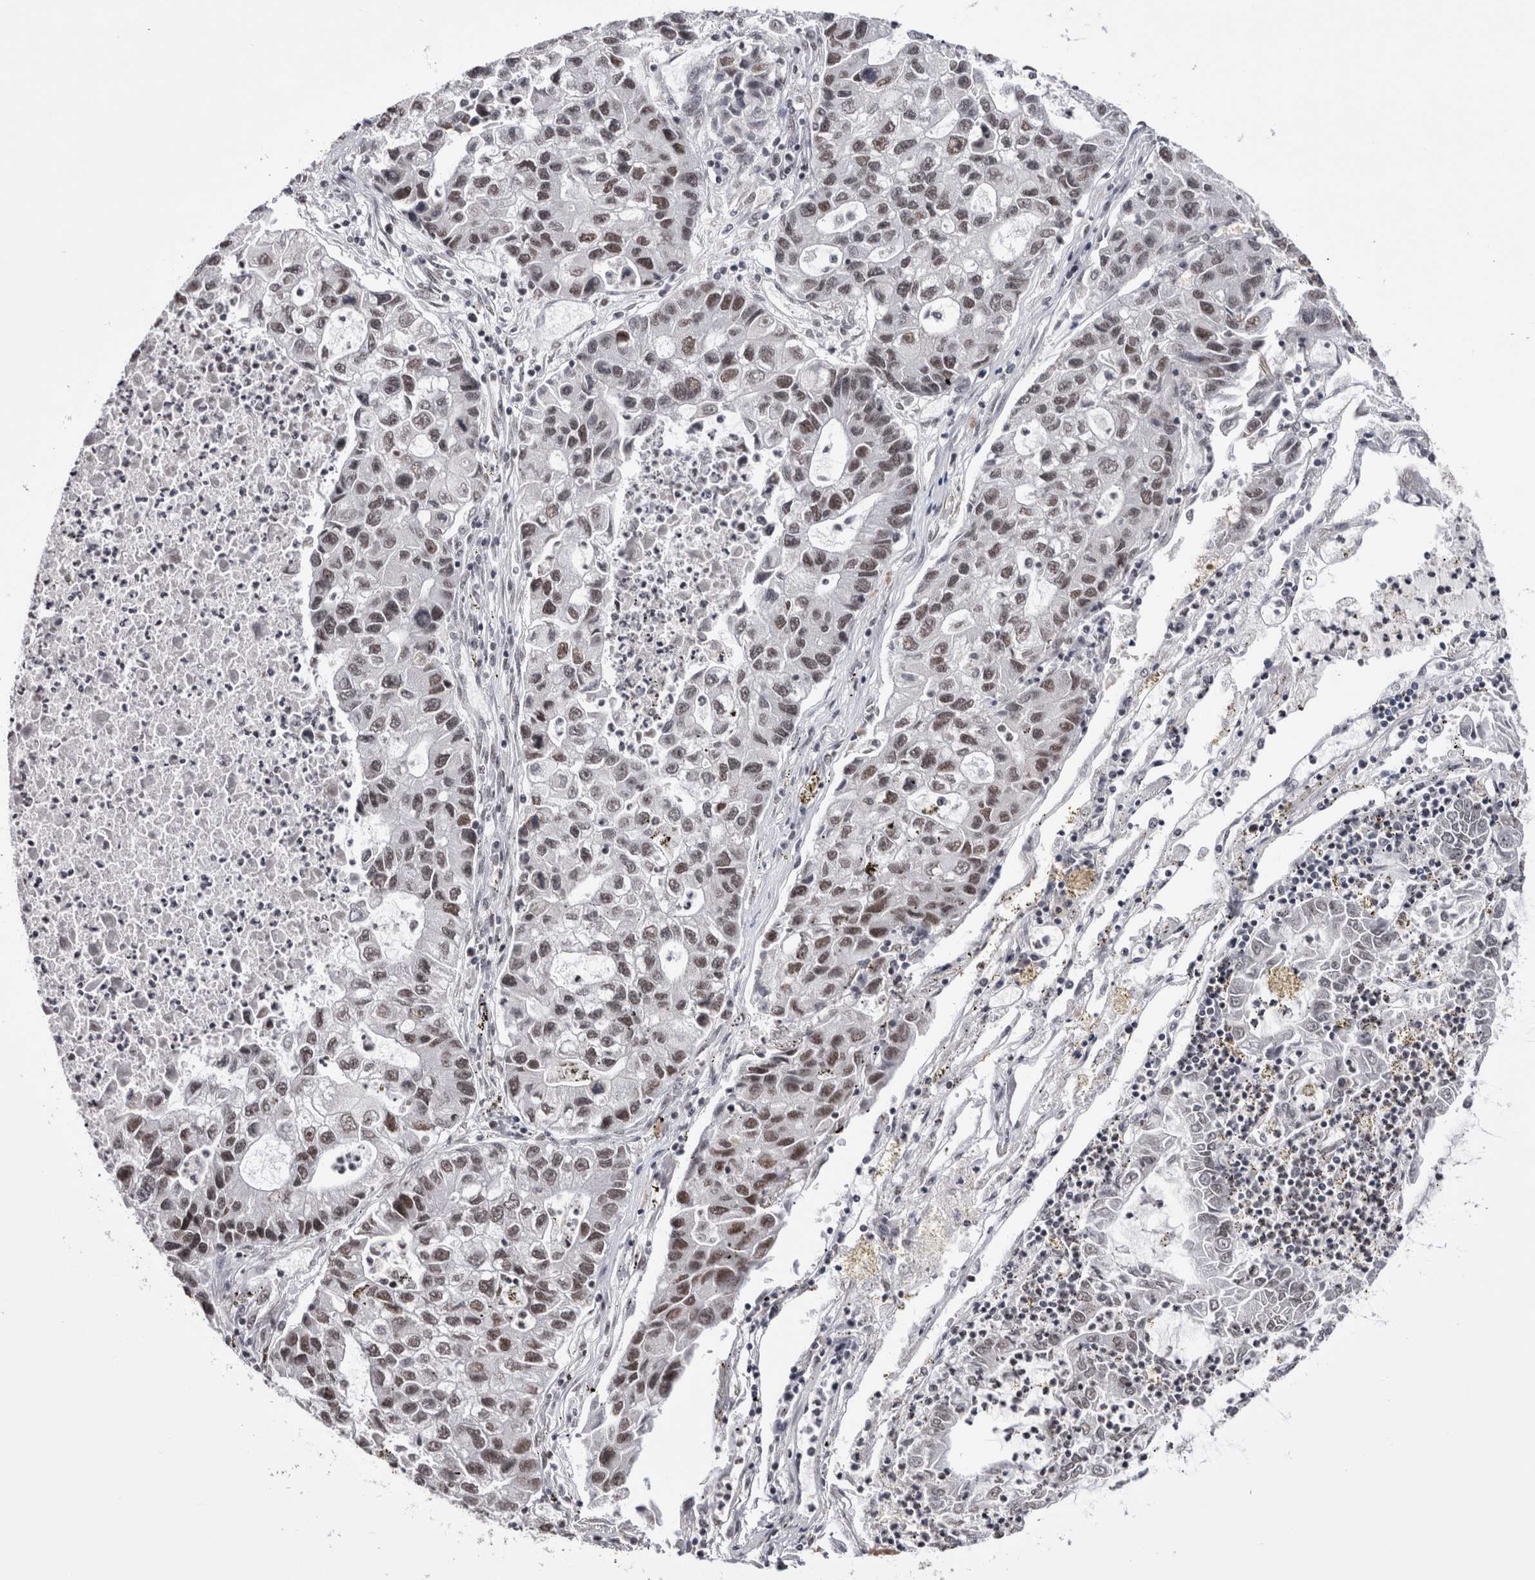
{"staining": {"intensity": "weak", "quantity": ">75%", "location": "nuclear"}, "tissue": "lung cancer", "cell_type": "Tumor cells", "image_type": "cancer", "snomed": [{"axis": "morphology", "description": "Adenocarcinoma, NOS"}, {"axis": "topography", "description": "Lung"}], "caption": "Human lung adenocarcinoma stained with a brown dye shows weak nuclear positive staining in approximately >75% of tumor cells.", "gene": "SMC1A", "patient": {"sex": "female", "age": 51}}